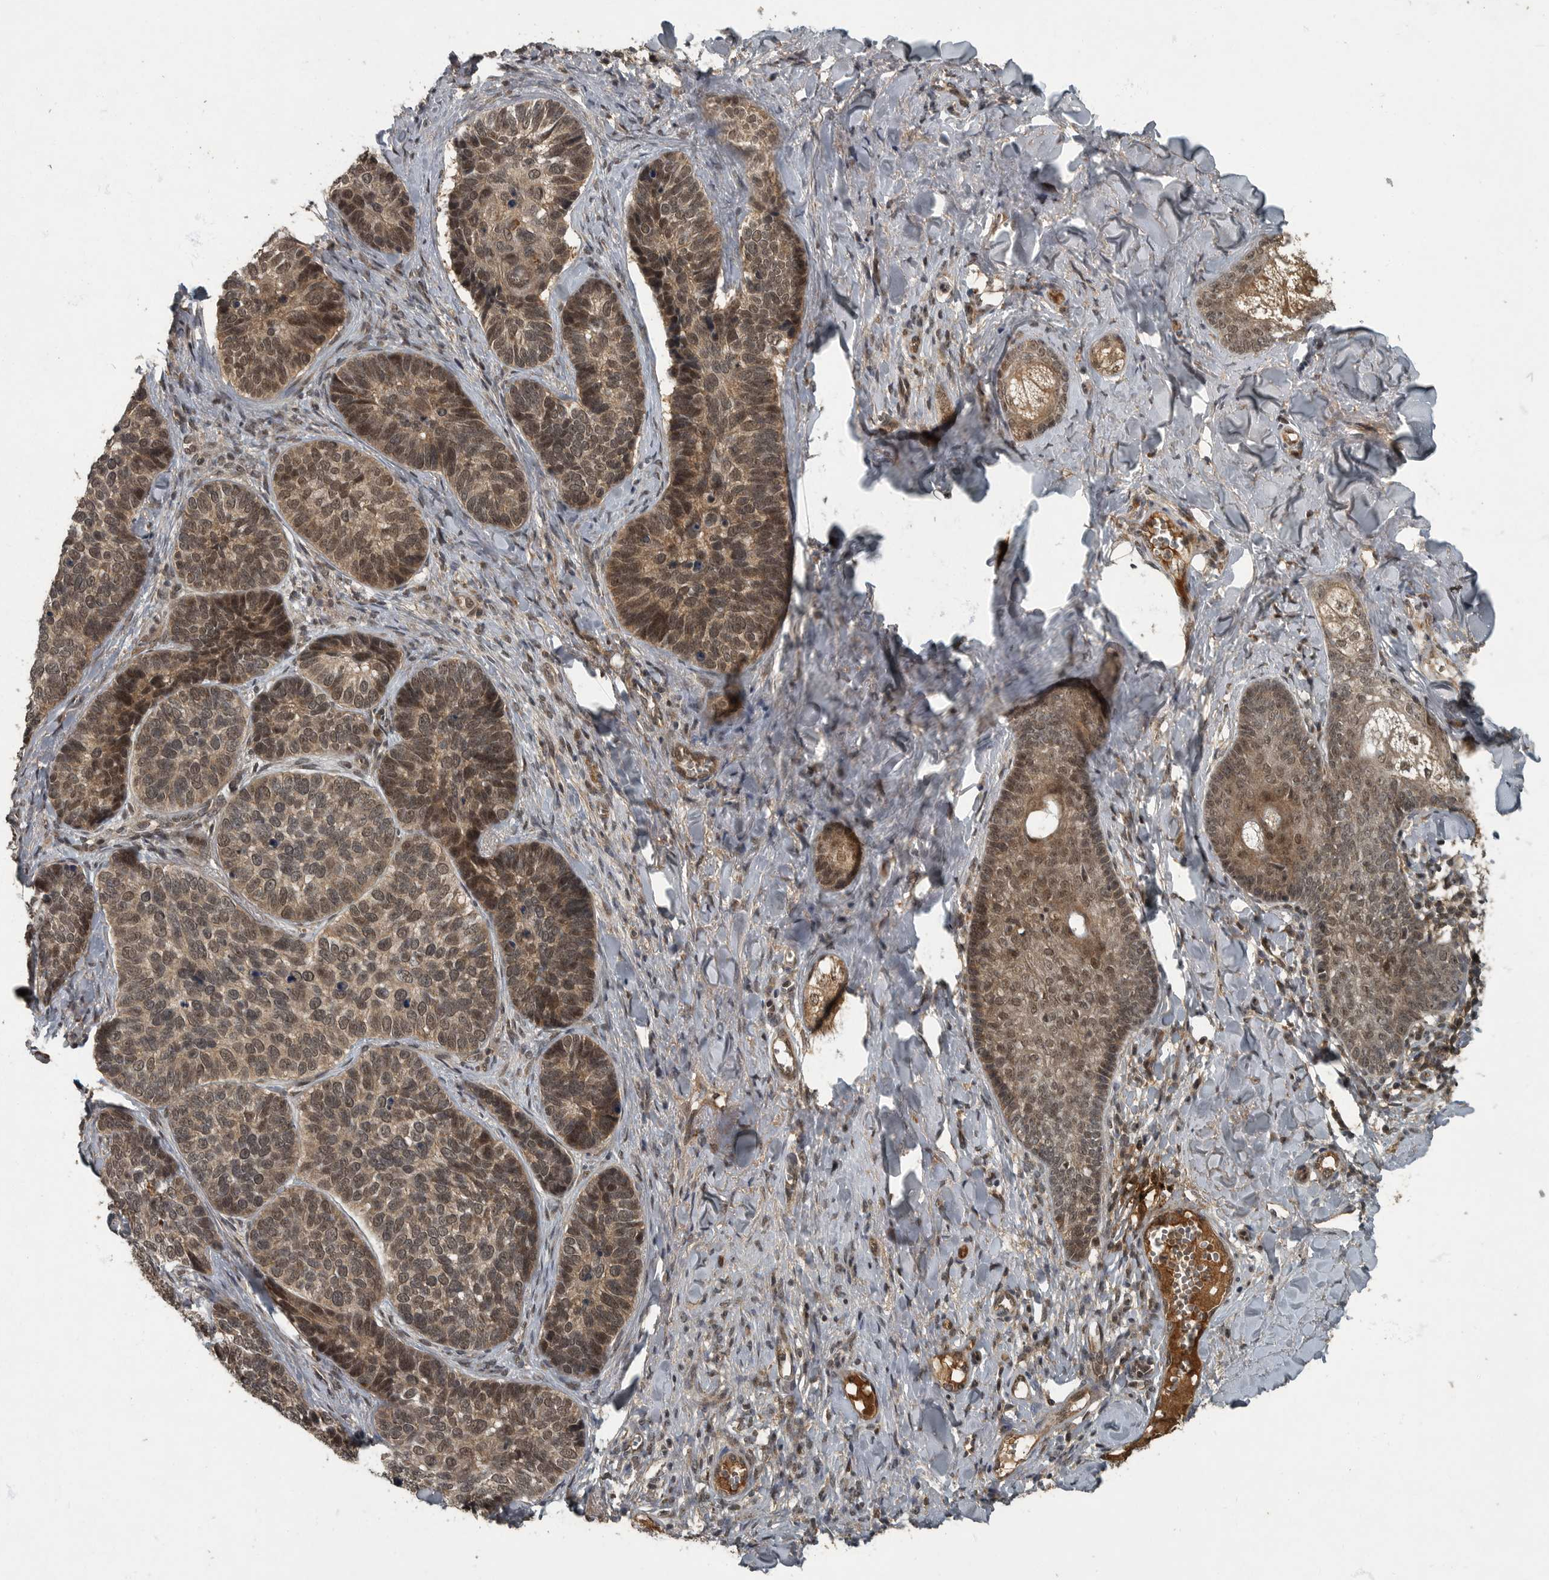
{"staining": {"intensity": "moderate", "quantity": ">75%", "location": "cytoplasmic/membranous,nuclear"}, "tissue": "skin cancer", "cell_type": "Tumor cells", "image_type": "cancer", "snomed": [{"axis": "morphology", "description": "Basal cell carcinoma"}, {"axis": "topography", "description": "Skin"}], "caption": "This is a micrograph of immunohistochemistry staining of basal cell carcinoma (skin), which shows moderate positivity in the cytoplasmic/membranous and nuclear of tumor cells.", "gene": "FOXO1", "patient": {"sex": "male", "age": 62}}